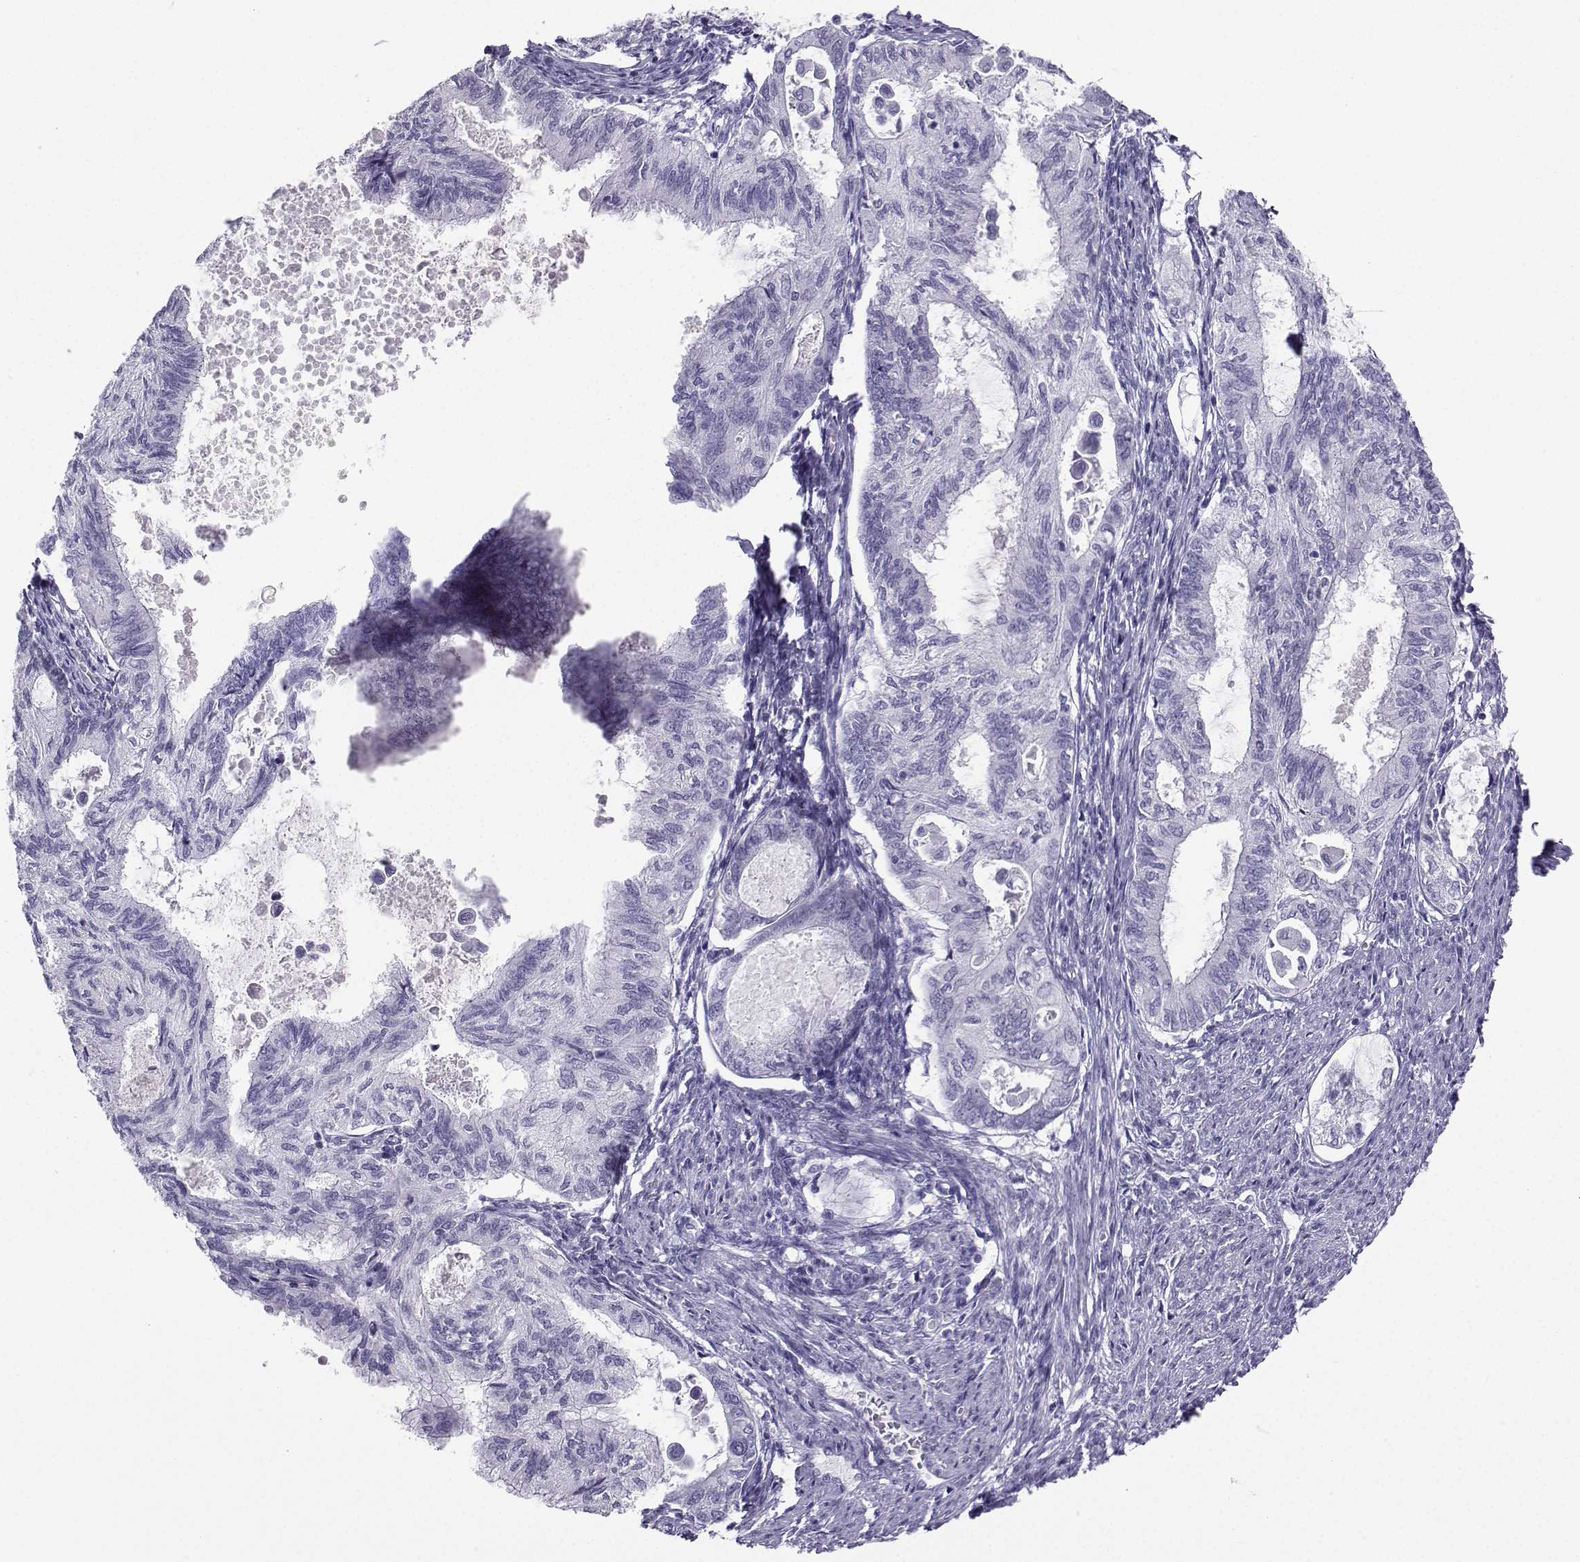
{"staining": {"intensity": "negative", "quantity": "none", "location": "none"}, "tissue": "endometrial cancer", "cell_type": "Tumor cells", "image_type": "cancer", "snomed": [{"axis": "morphology", "description": "Adenocarcinoma, NOS"}, {"axis": "topography", "description": "Endometrium"}], "caption": "Immunohistochemical staining of human adenocarcinoma (endometrial) demonstrates no significant positivity in tumor cells.", "gene": "NEFL", "patient": {"sex": "female", "age": 86}}